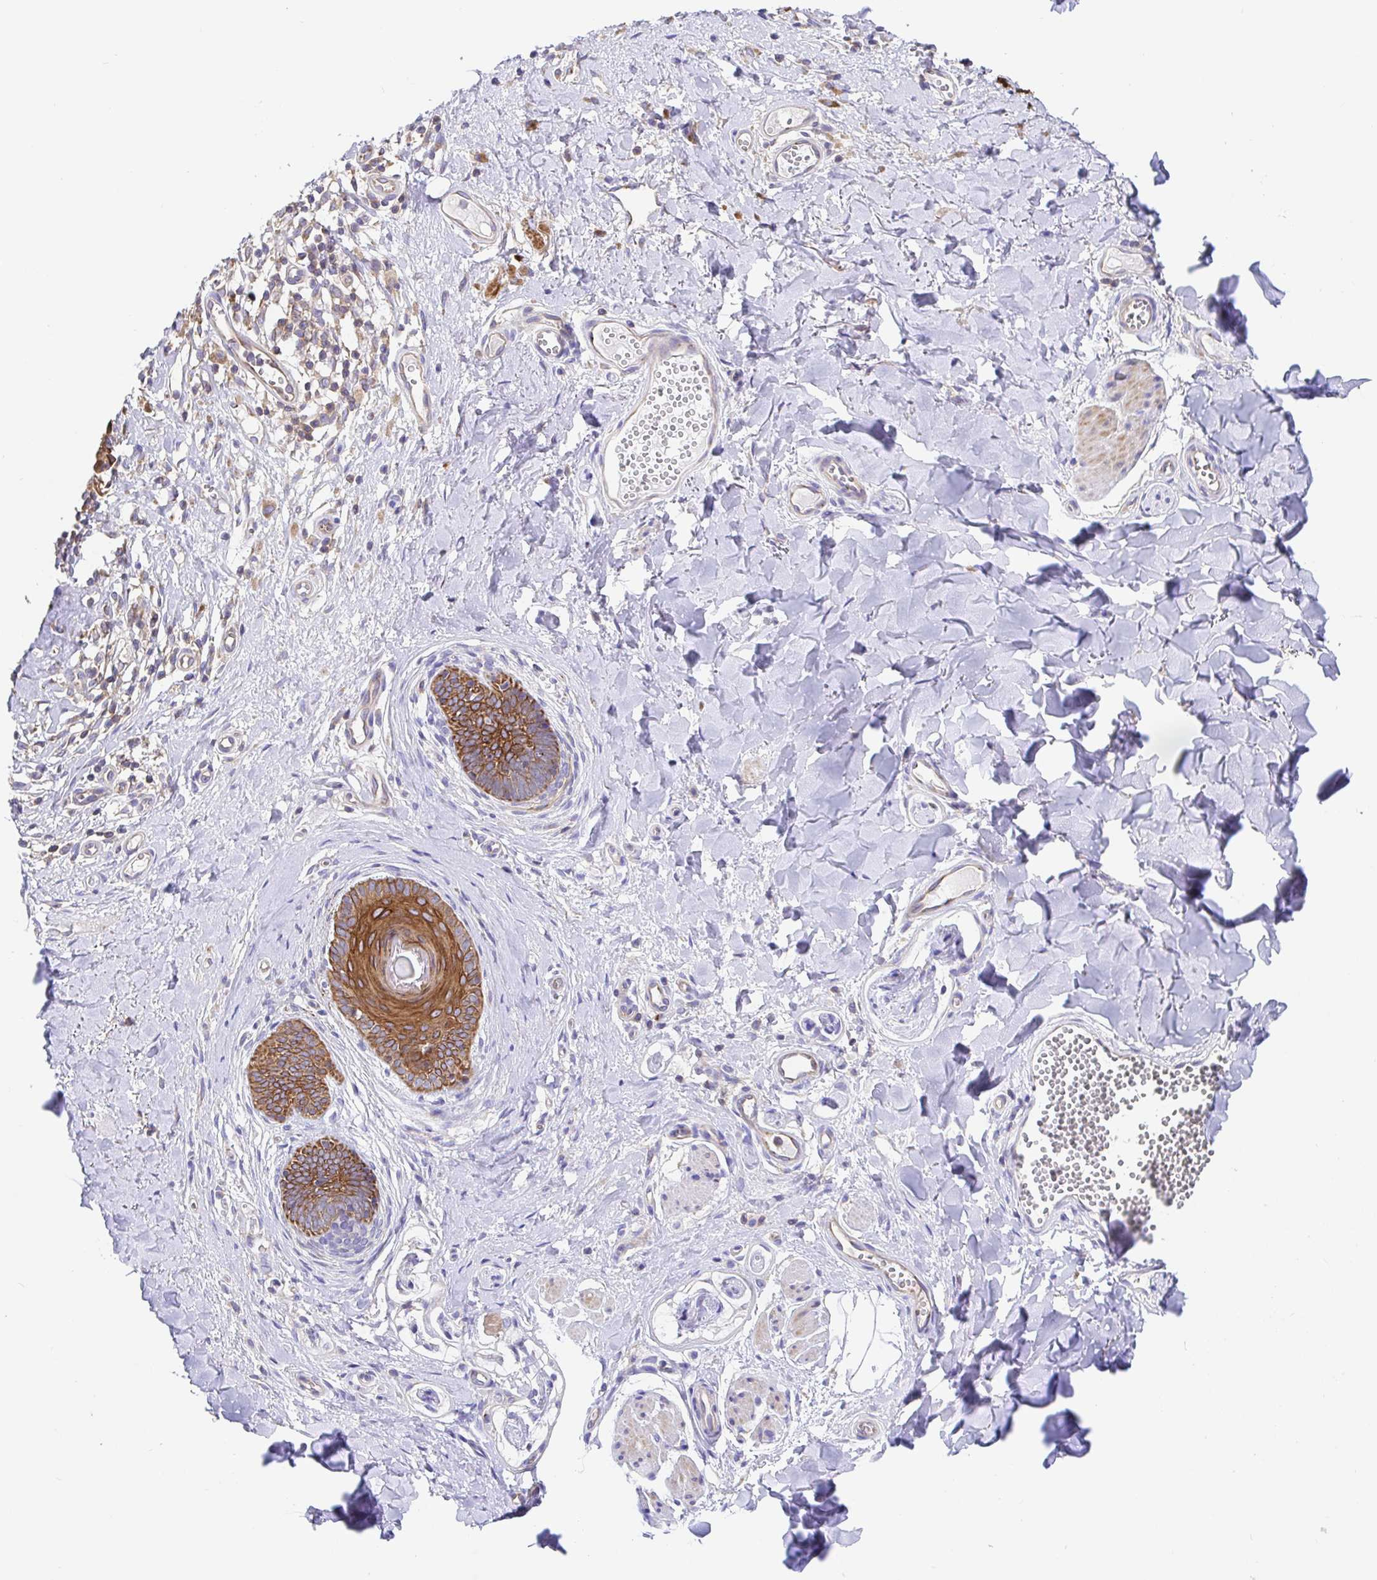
{"staining": {"intensity": "moderate", "quantity": ">75%", "location": "cytoplasmic/membranous"}, "tissue": "melanoma", "cell_type": "Tumor cells", "image_type": "cancer", "snomed": [{"axis": "morphology", "description": "Malignant melanoma, NOS"}, {"axis": "topography", "description": "Skin"}], "caption": "High-power microscopy captured an immunohistochemistry image of malignant melanoma, revealing moderate cytoplasmic/membranous positivity in approximately >75% of tumor cells.", "gene": "GOLGA1", "patient": {"sex": "female", "age": 49}}